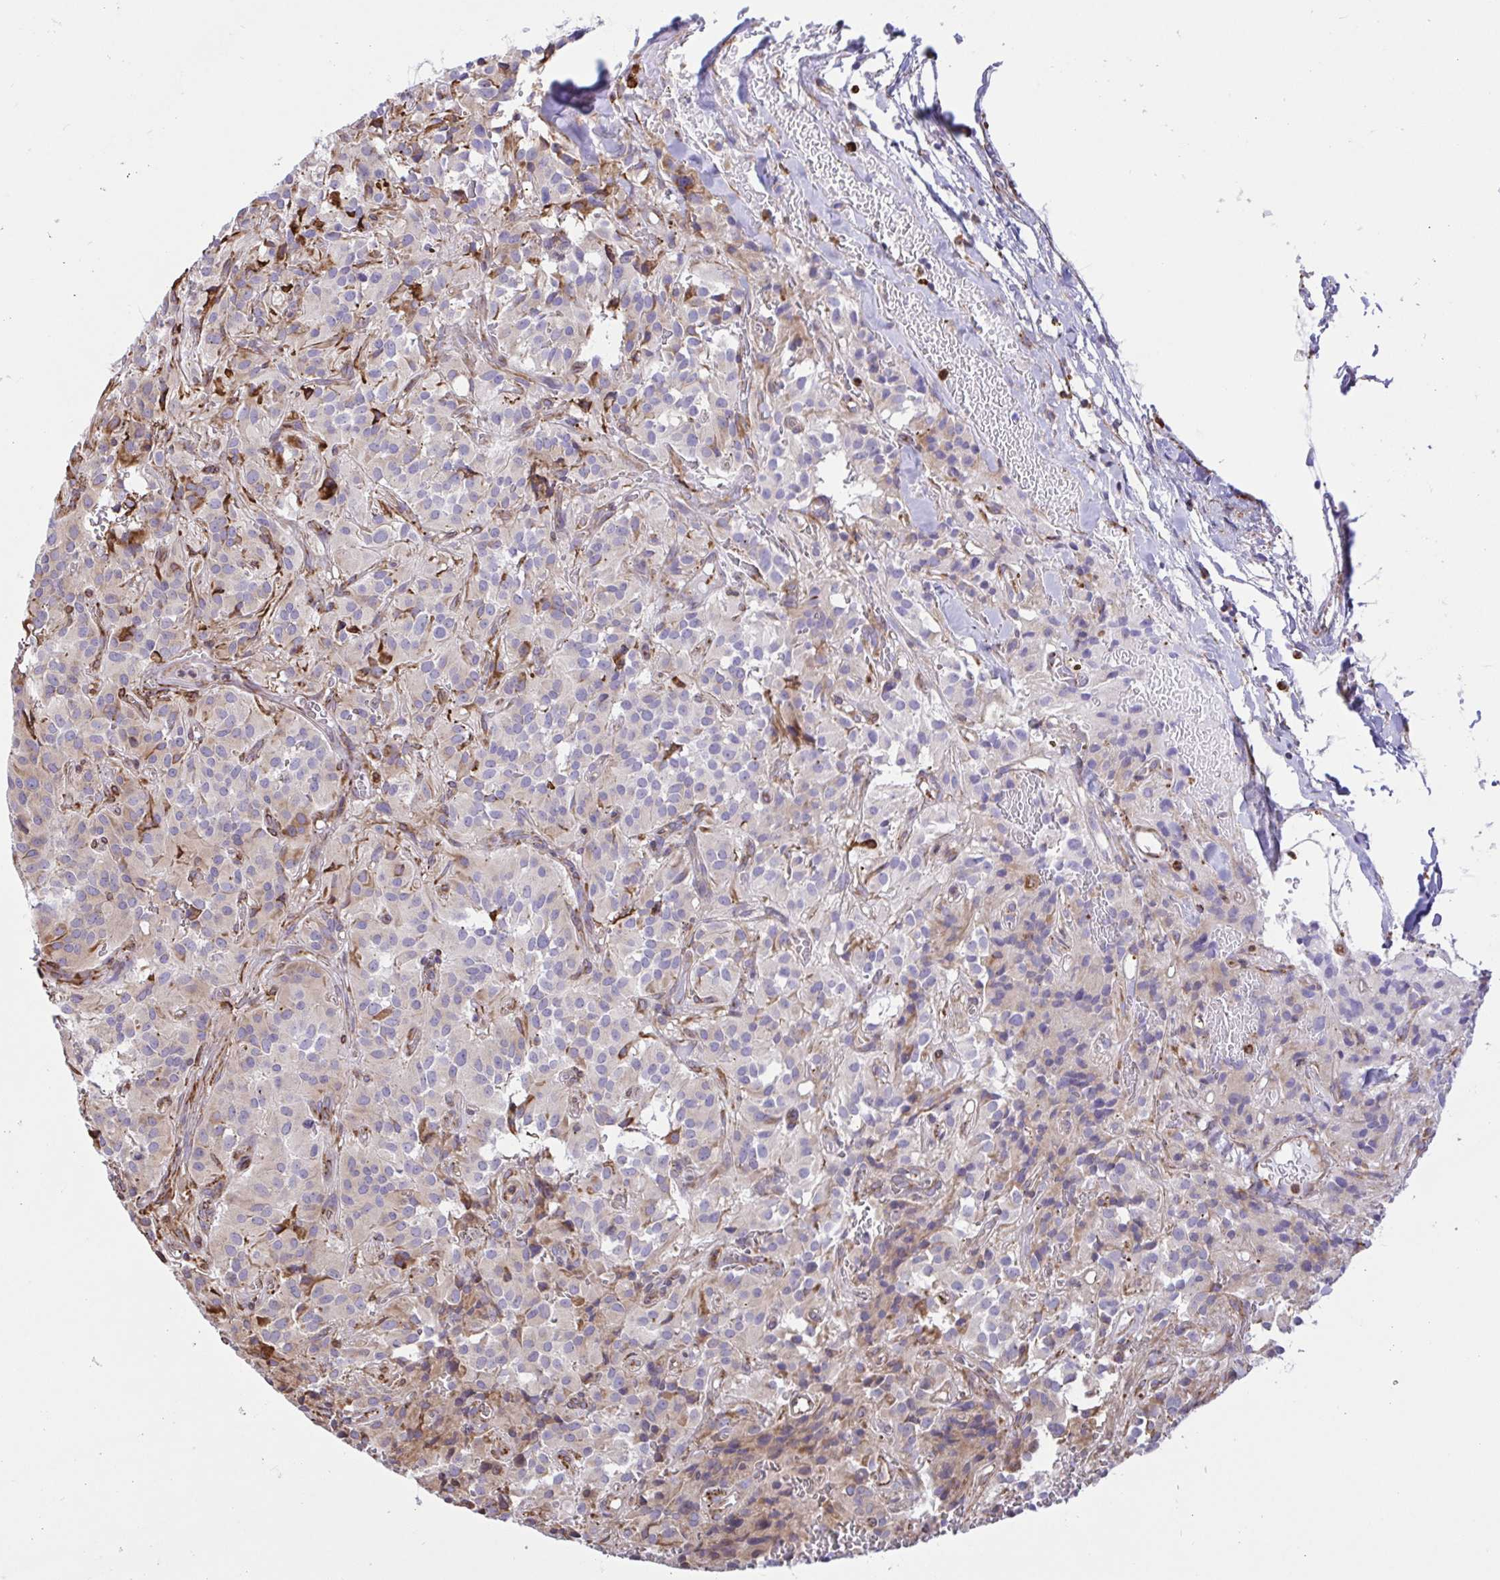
{"staining": {"intensity": "negative", "quantity": "none", "location": "none"}, "tissue": "glioma", "cell_type": "Tumor cells", "image_type": "cancer", "snomed": [{"axis": "morphology", "description": "Glioma, malignant, Low grade"}, {"axis": "topography", "description": "Brain"}], "caption": "This is an immunohistochemistry image of glioma. There is no staining in tumor cells.", "gene": "CLGN", "patient": {"sex": "male", "age": 42}}